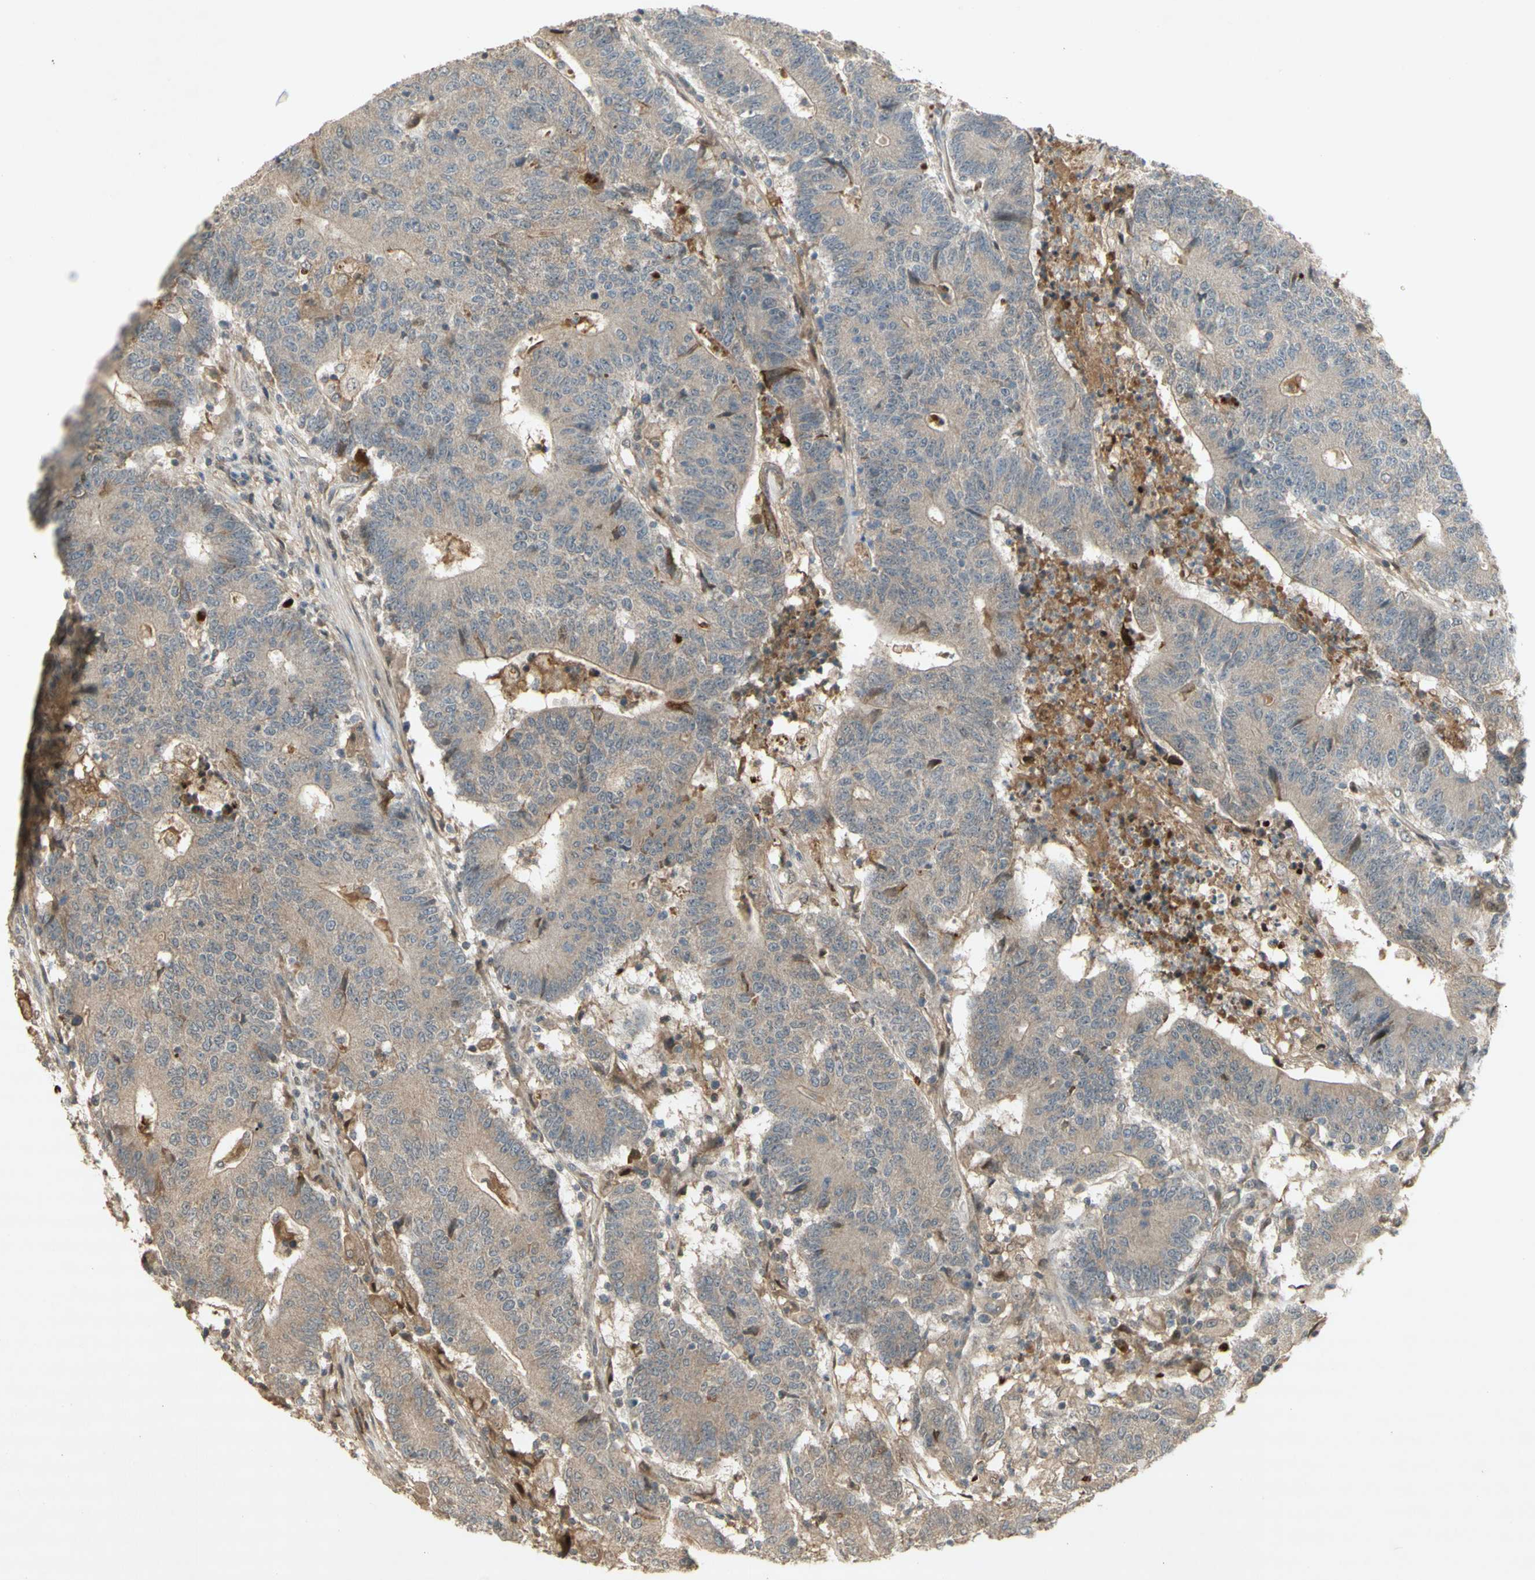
{"staining": {"intensity": "weak", "quantity": "25%-75%", "location": "cytoplasmic/membranous"}, "tissue": "colorectal cancer", "cell_type": "Tumor cells", "image_type": "cancer", "snomed": [{"axis": "morphology", "description": "Normal tissue, NOS"}, {"axis": "morphology", "description": "Adenocarcinoma, NOS"}, {"axis": "topography", "description": "Colon"}], "caption": "Colorectal cancer (adenocarcinoma) stained with a brown dye reveals weak cytoplasmic/membranous positive positivity in approximately 25%-75% of tumor cells.", "gene": "NRG4", "patient": {"sex": "female", "age": 75}}